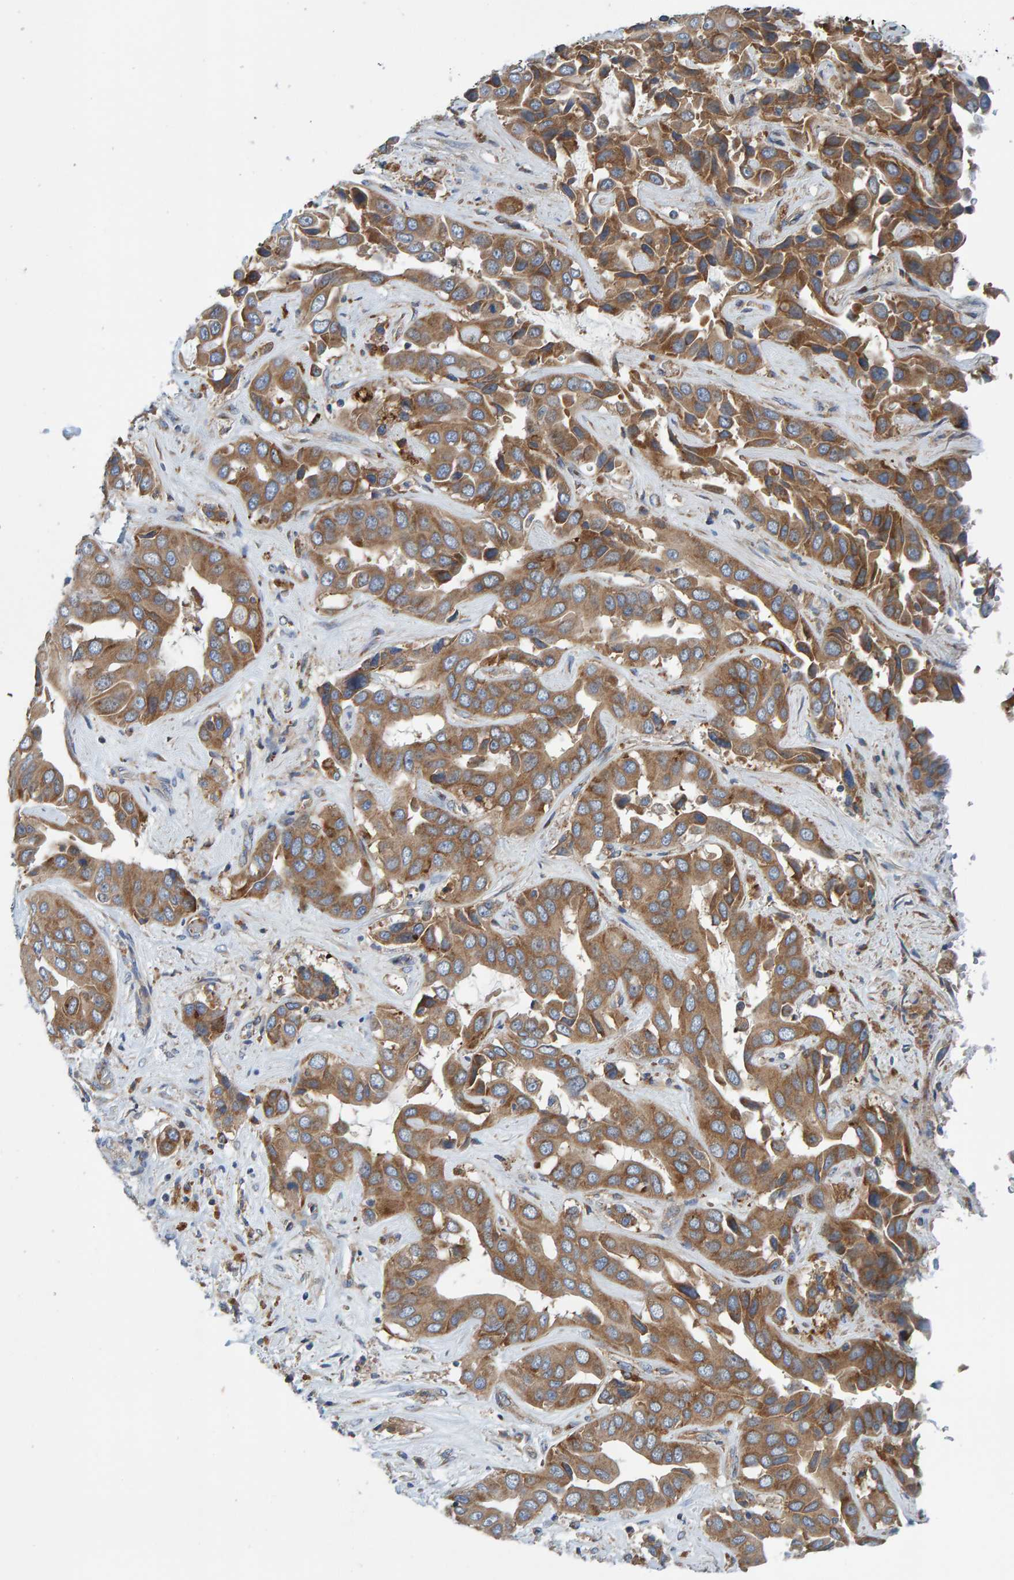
{"staining": {"intensity": "moderate", "quantity": ">75%", "location": "cytoplasmic/membranous"}, "tissue": "liver cancer", "cell_type": "Tumor cells", "image_type": "cancer", "snomed": [{"axis": "morphology", "description": "Cholangiocarcinoma"}, {"axis": "topography", "description": "Liver"}], "caption": "The photomicrograph reveals staining of liver cancer, revealing moderate cytoplasmic/membranous protein expression (brown color) within tumor cells. (DAB (3,3'-diaminobenzidine) IHC, brown staining for protein, blue staining for nuclei).", "gene": "MKLN1", "patient": {"sex": "female", "age": 52}}